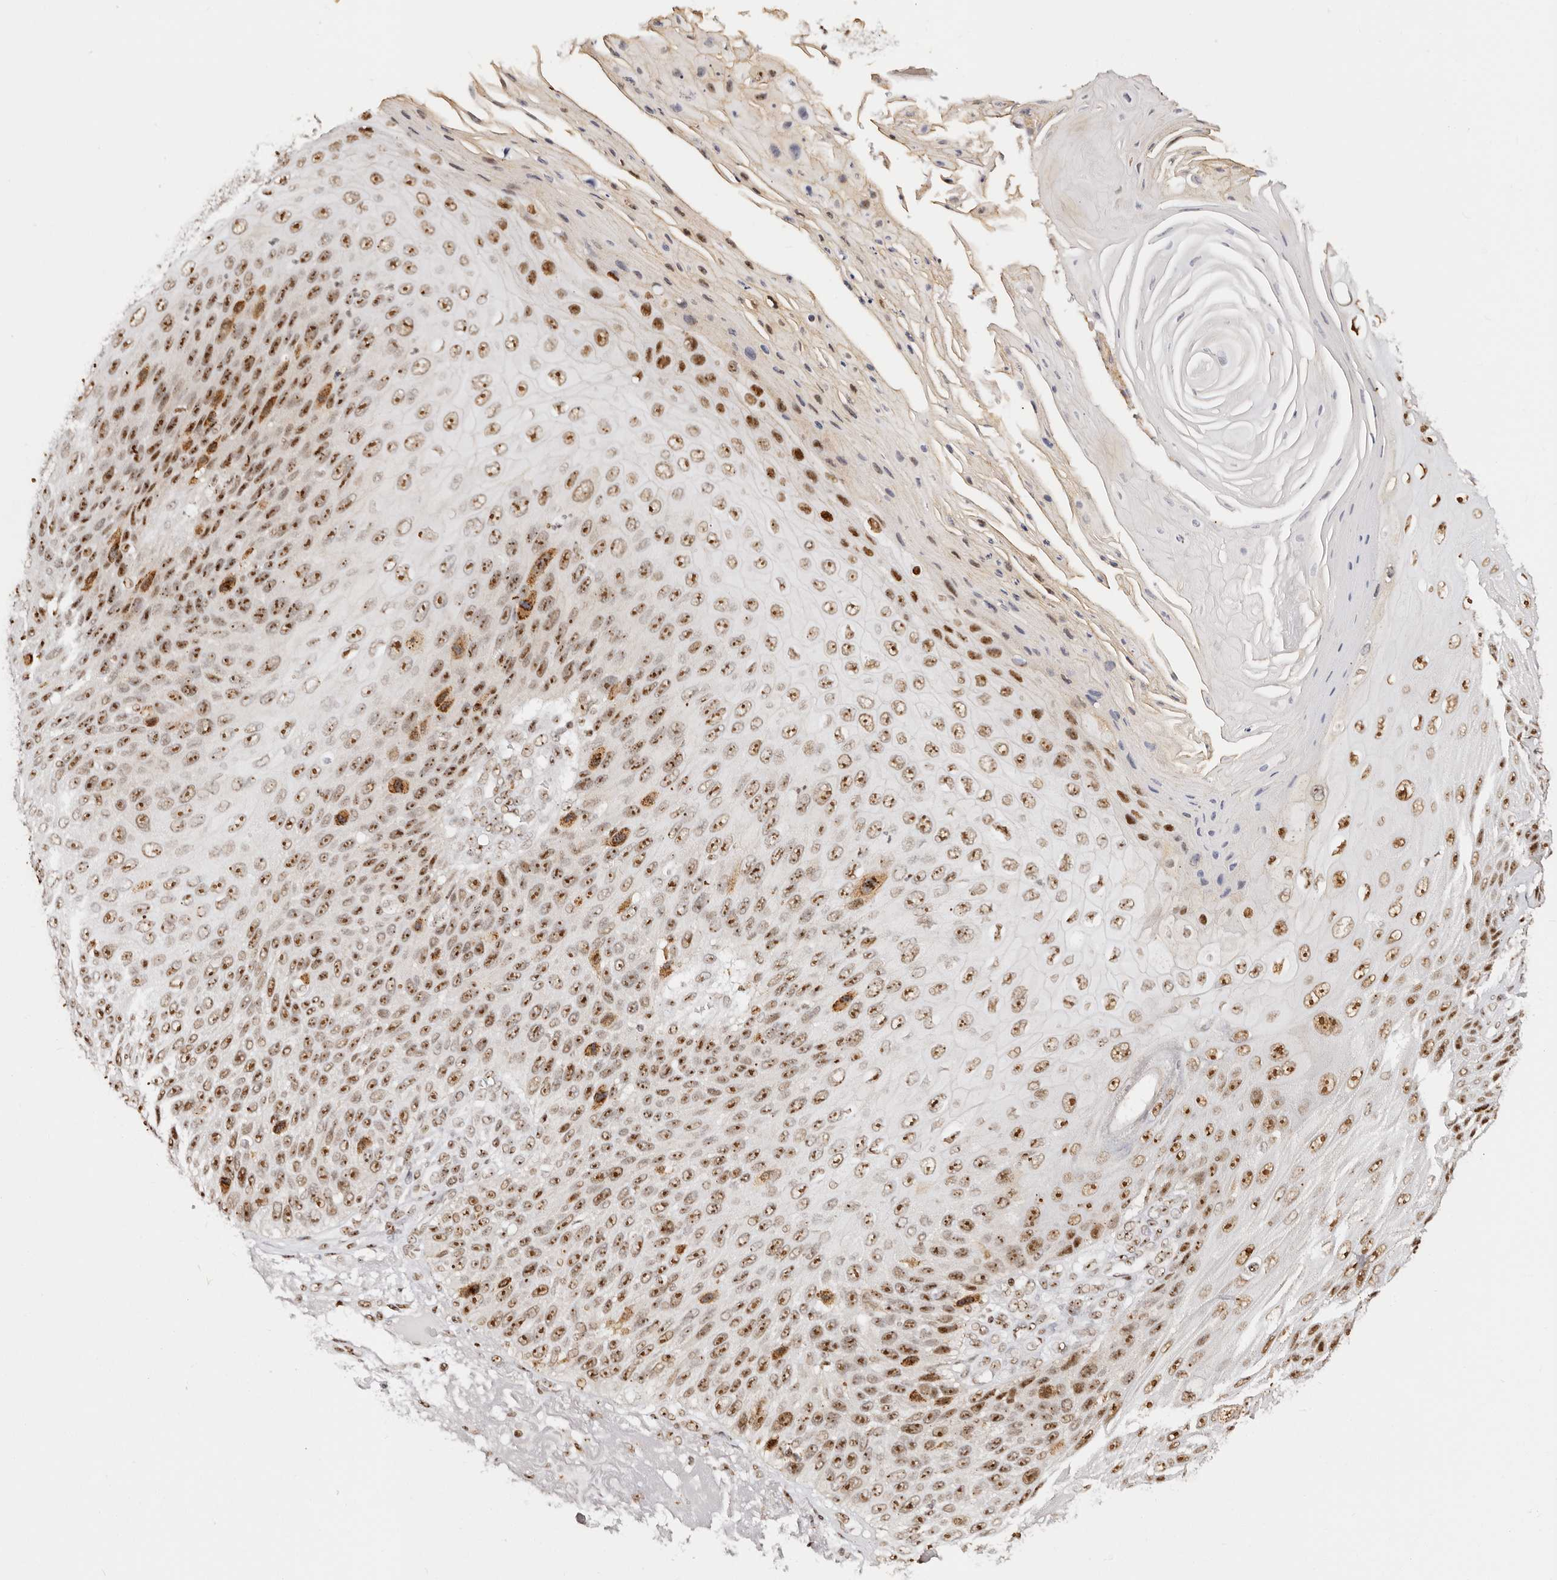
{"staining": {"intensity": "strong", "quantity": ">75%", "location": "nuclear"}, "tissue": "skin cancer", "cell_type": "Tumor cells", "image_type": "cancer", "snomed": [{"axis": "morphology", "description": "Squamous cell carcinoma, NOS"}, {"axis": "topography", "description": "Skin"}], "caption": "There is high levels of strong nuclear positivity in tumor cells of skin cancer, as demonstrated by immunohistochemical staining (brown color).", "gene": "IQGAP3", "patient": {"sex": "female", "age": 88}}